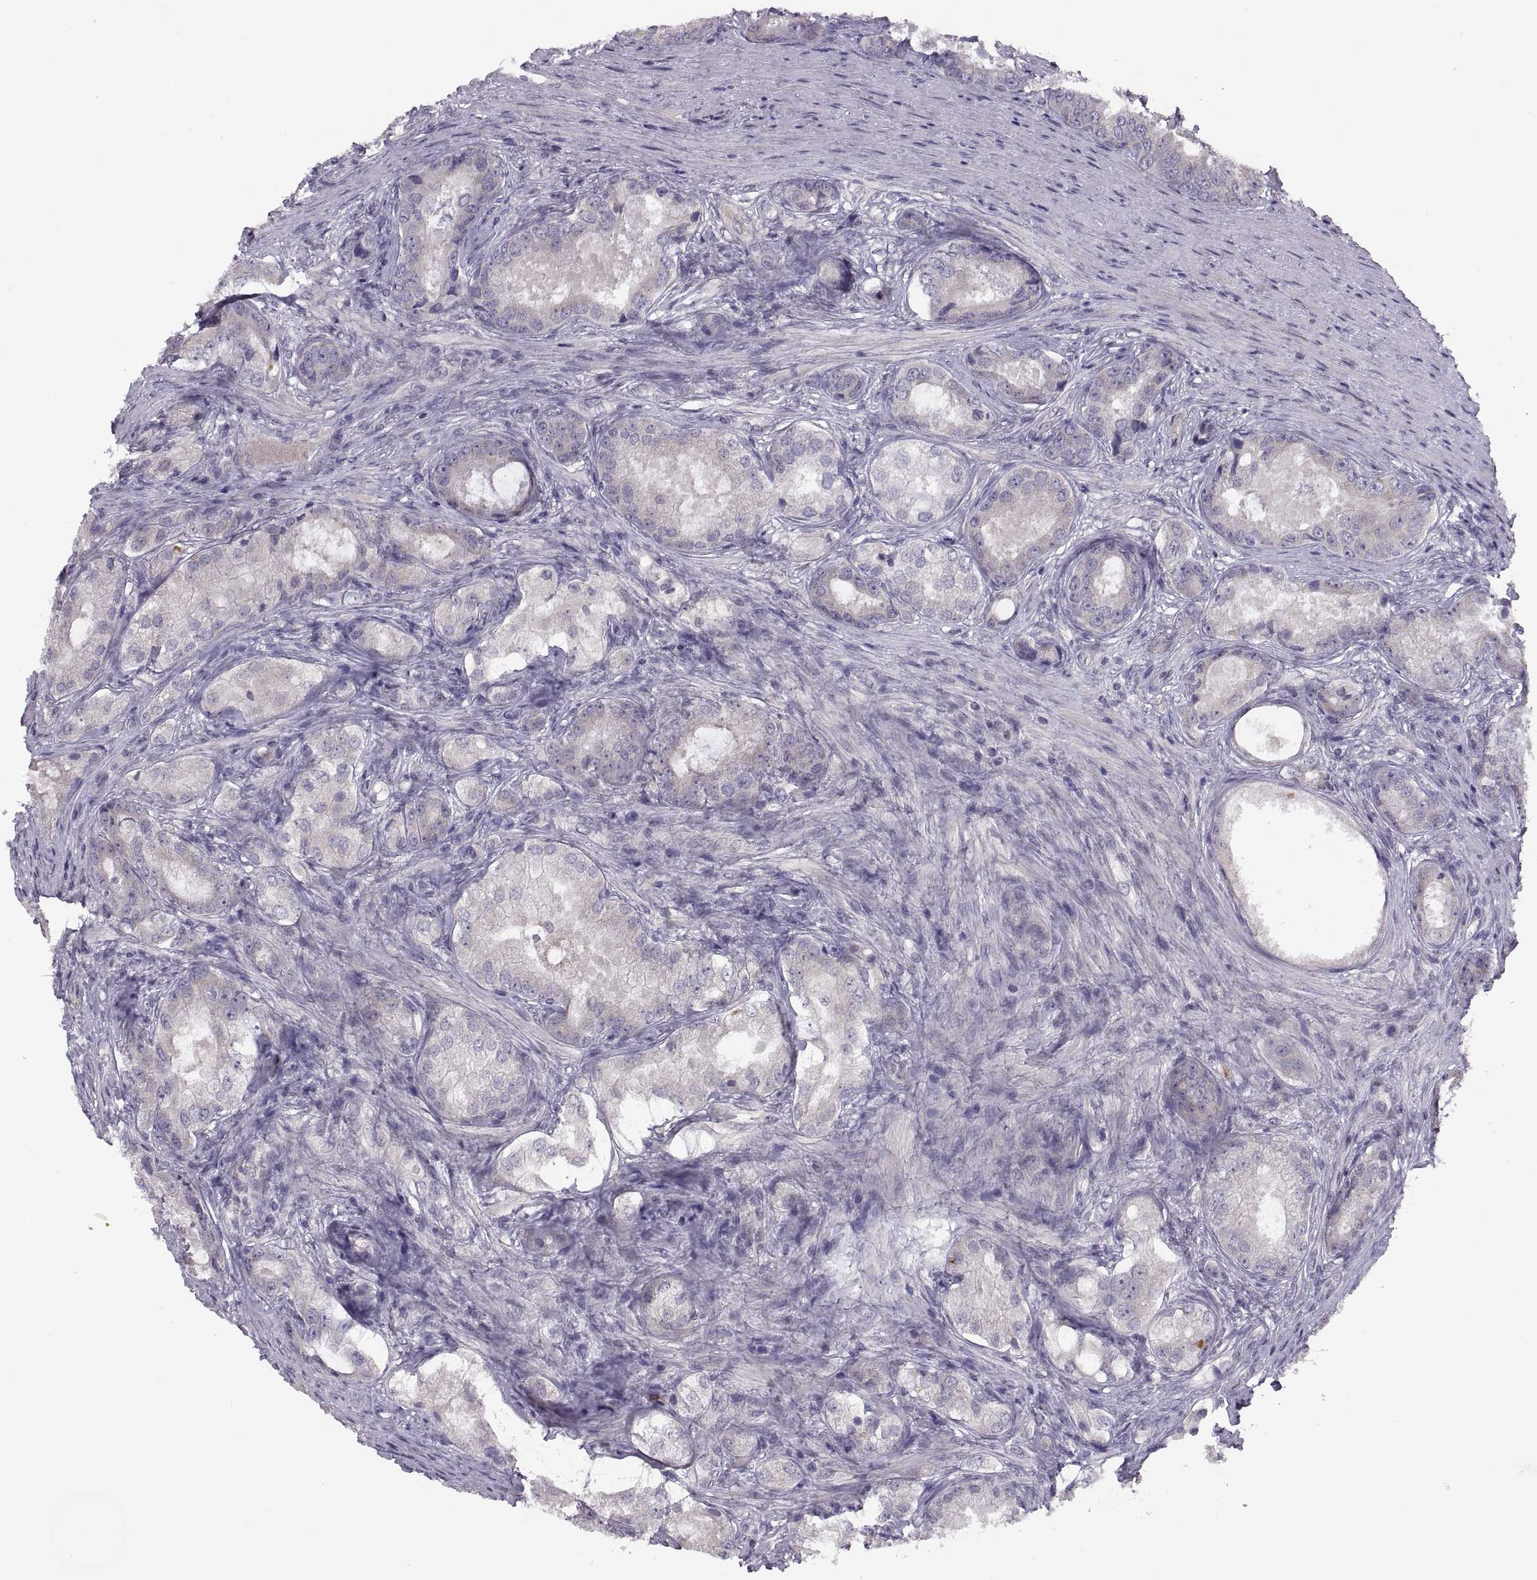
{"staining": {"intensity": "negative", "quantity": "none", "location": "none"}, "tissue": "prostate cancer", "cell_type": "Tumor cells", "image_type": "cancer", "snomed": [{"axis": "morphology", "description": "Adenocarcinoma, Low grade"}, {"axis": "topography", "description": "Prostate"}], "caption": "There is no significant staining in tumor cells of prostate cancer (adenocarcinoma (low-grade)).", "gene": "ACSBG2", "patient": {"sex": "male", "age": 68}}